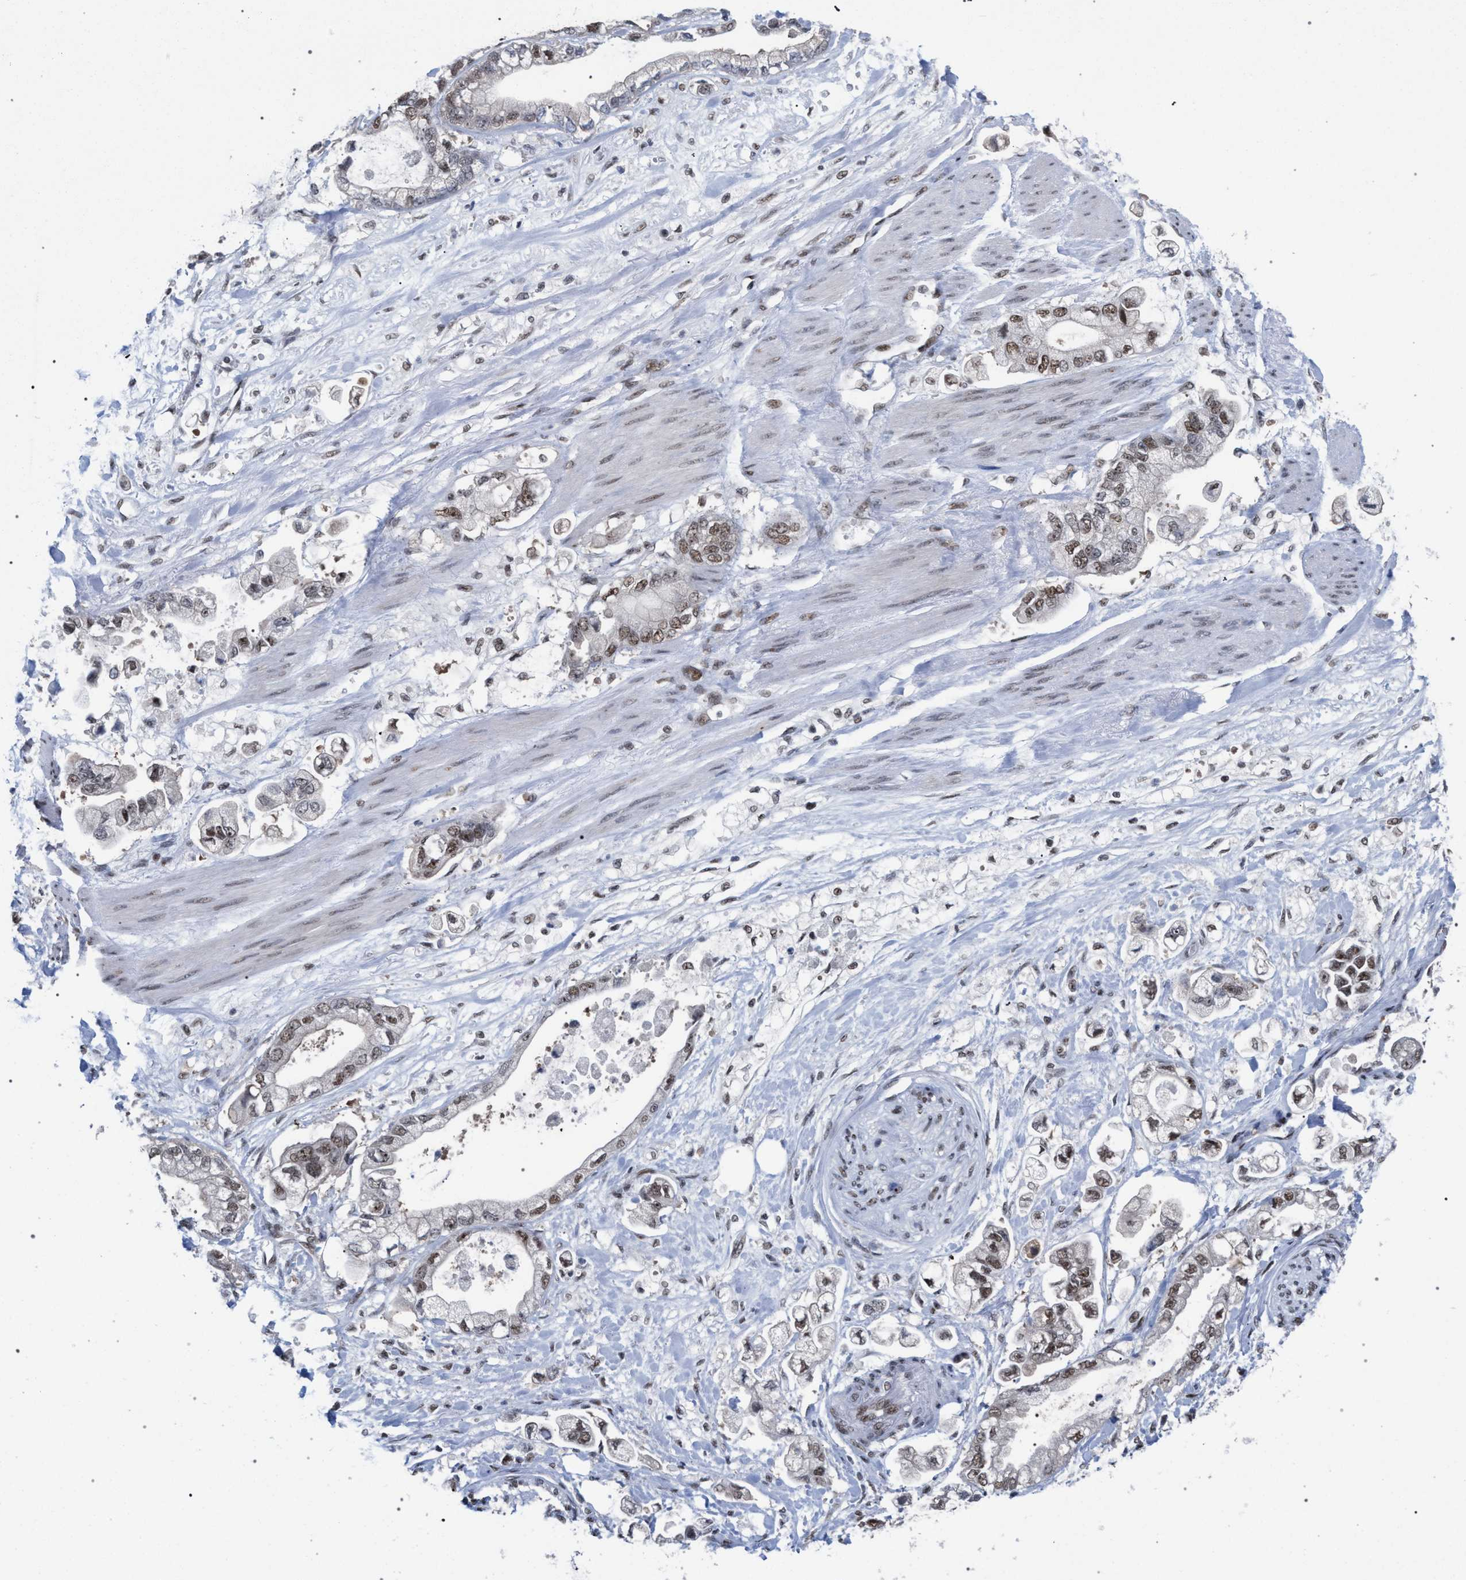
{"staining": {"intensity": "weak", "quantity": ">75%", "location": "nuclear"}, "tissue": "stomach cancer", "cell_type": "Tumor cells", "image_type": "cancer", "snomed": [{"axis": "morphology", "description": "Normal tissue, NOS"}, {"axis": "morphology", "description": "Adenocarcinoma, NOS"}, {"axis": "topography", "description": "Stomach"}], "caption": "Approximately >75% of tumor cells in stomach adenocarcinoma reveal weak nuclear protein staining as visualized by brown immunohistochemical staining.", "gene": "SCAF4", "patient": {"sex": "male", "age": 62}}